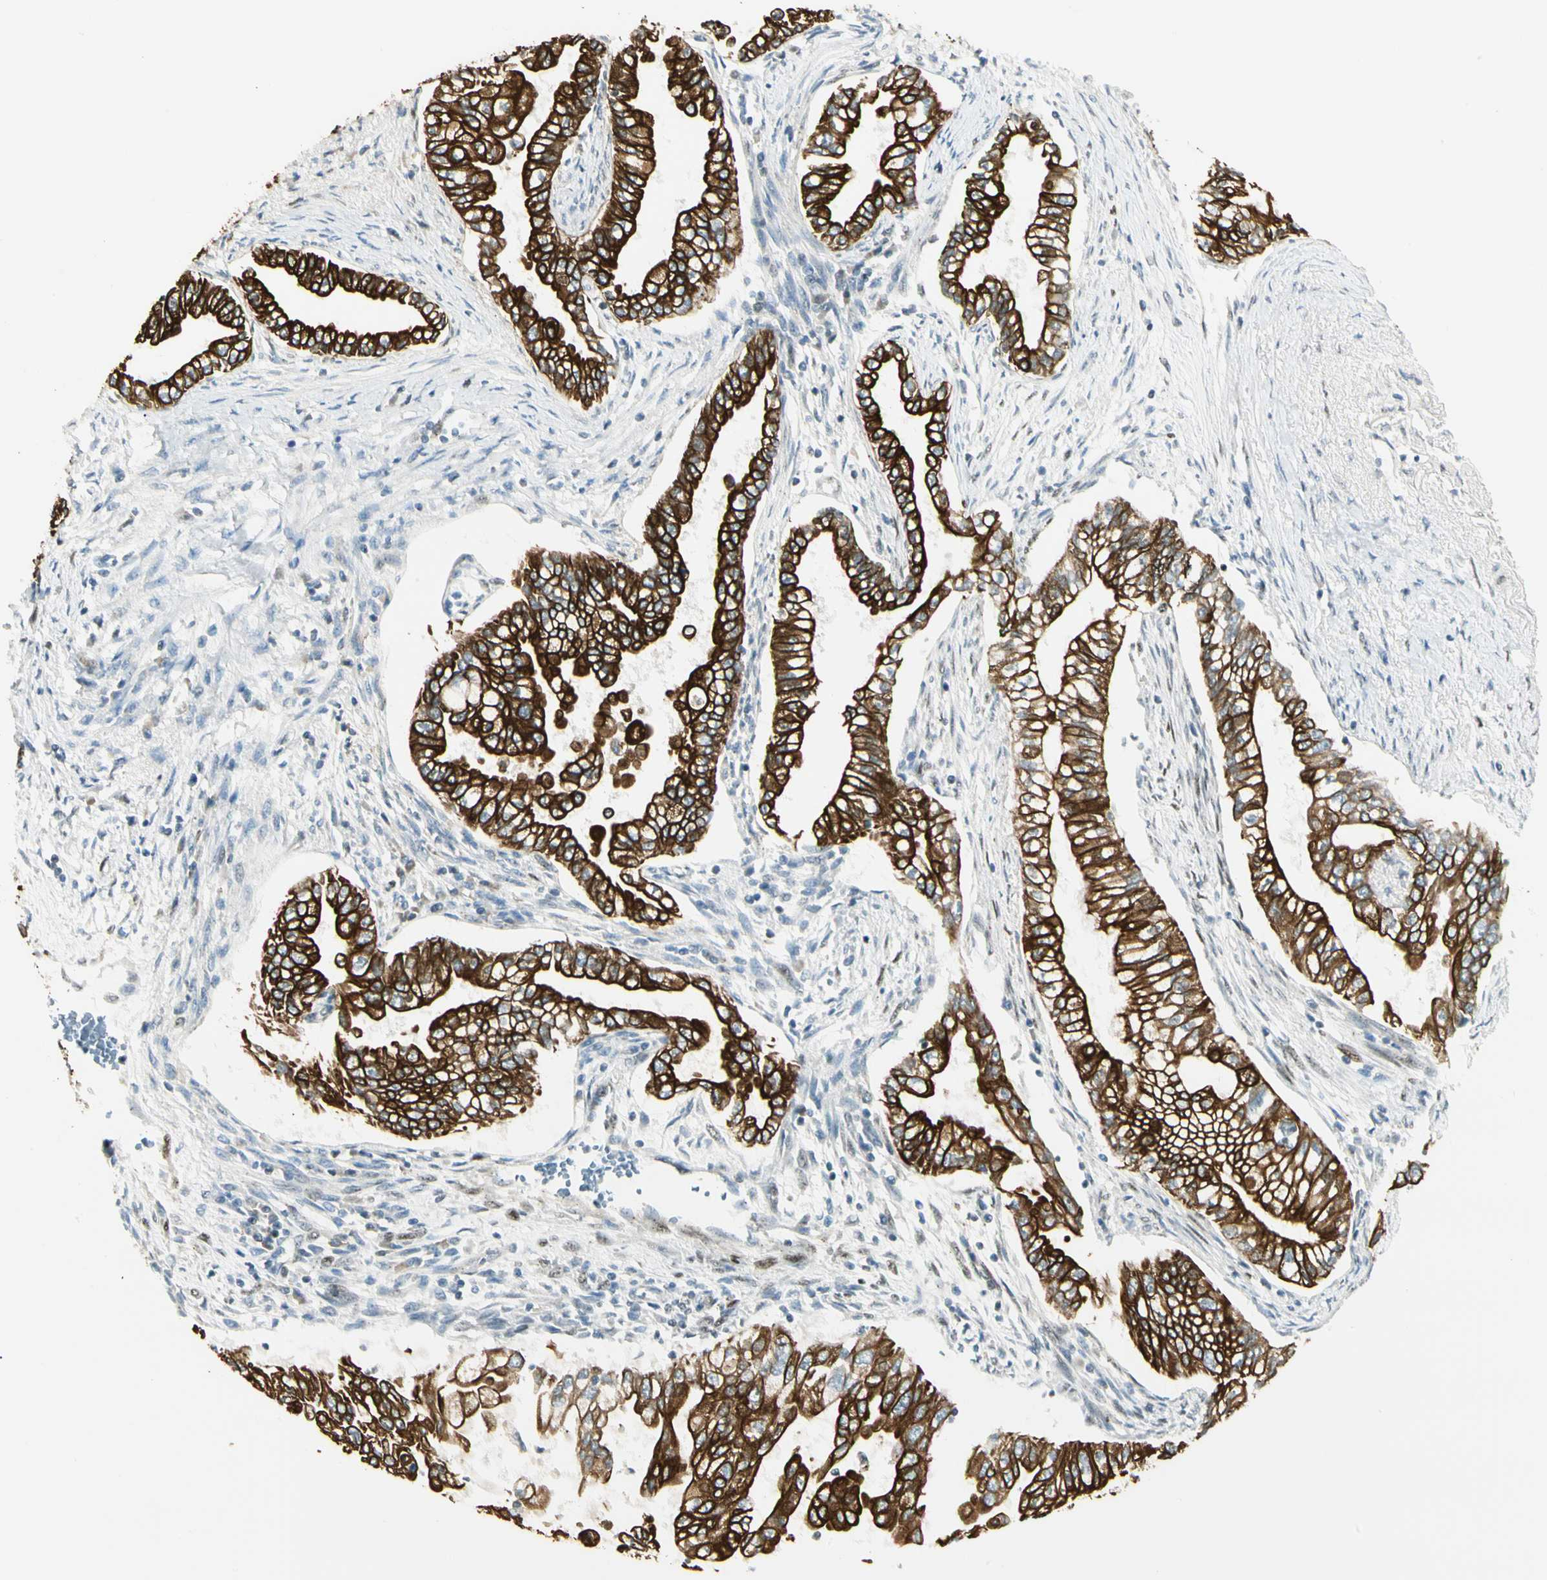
{"staining": {"intensity": "strong", "quantity": ">75%", "location": "cytoplasmic/membranous"}, "tissue": "pancreatic cancer", "cell_type": "Tumor cells", "image_type": "cancer", "snomed": [{"axis": "morphology", "description": "Normal tissue, NOS"}, {"axis": "topography", "description": "Pancreas"}], "caption": "Pancreatic cancer was stained to show a protein in brown. There is high levels of strong cytoplasmic/membranous positivity in about >75% of tumor cells. (IHC, brightfield microscopy, high magnification).", "gene": "ATXN1", "patient": {"sex": "male", "age": 42}}